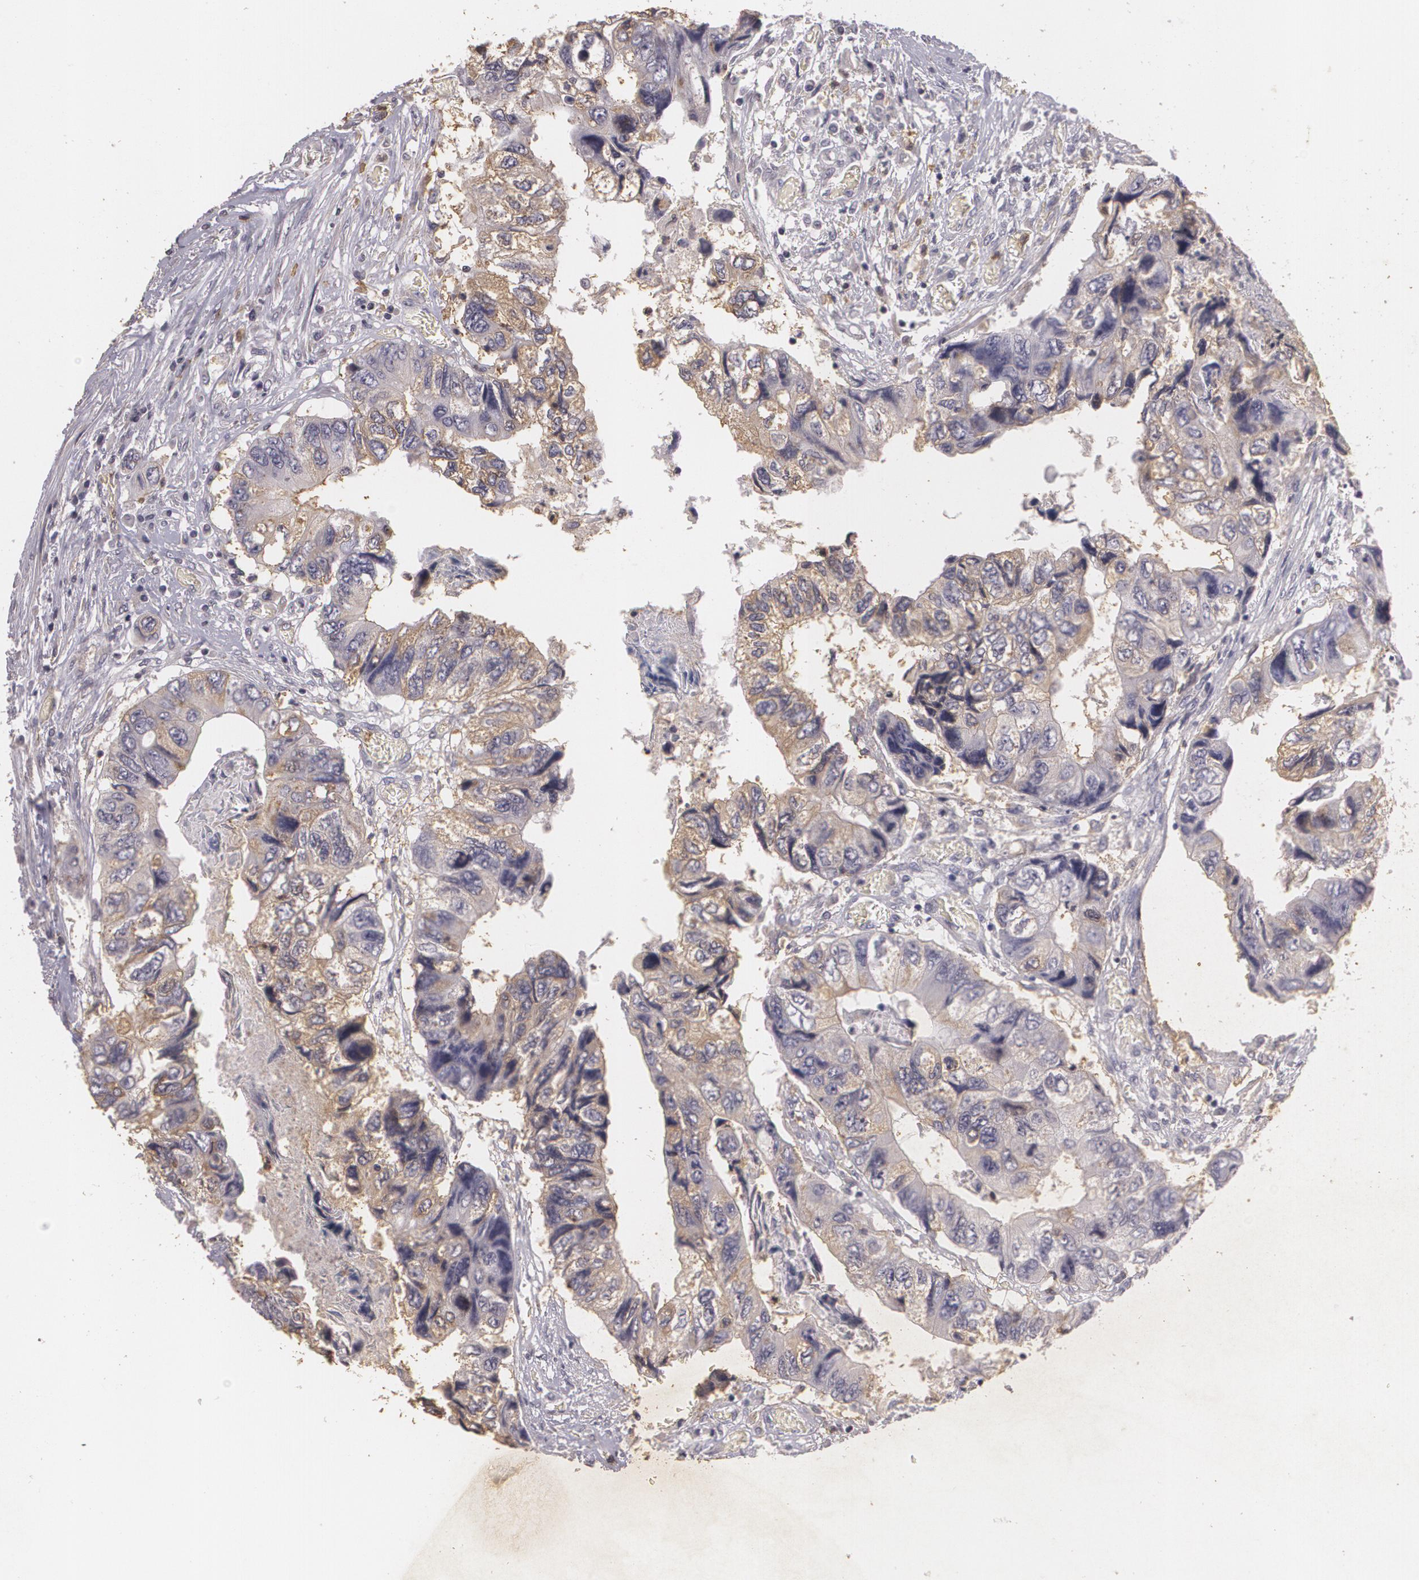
{"staining": {"intensity": "weak", "quantity": ">75%", "location": "cytoplasmic/membranous"}, "tissue": "colorectal cancer", "cell_type": "Tumor cells", "image_type": "cancer", "snomed": [{"axis": "morphology", "description": "Adenocarcinoma, NOS"}, {"axis": "topography", "description": "Rectum"}], "caption": "The micrograph demonstrates a brown stain indicating the presence of a protein in the cytoplasmic/membranous of tumor cells in colorectal adenocarcinoma.", "gene": "KCNA4", "patient": {"sex": "female", "age": 82}}